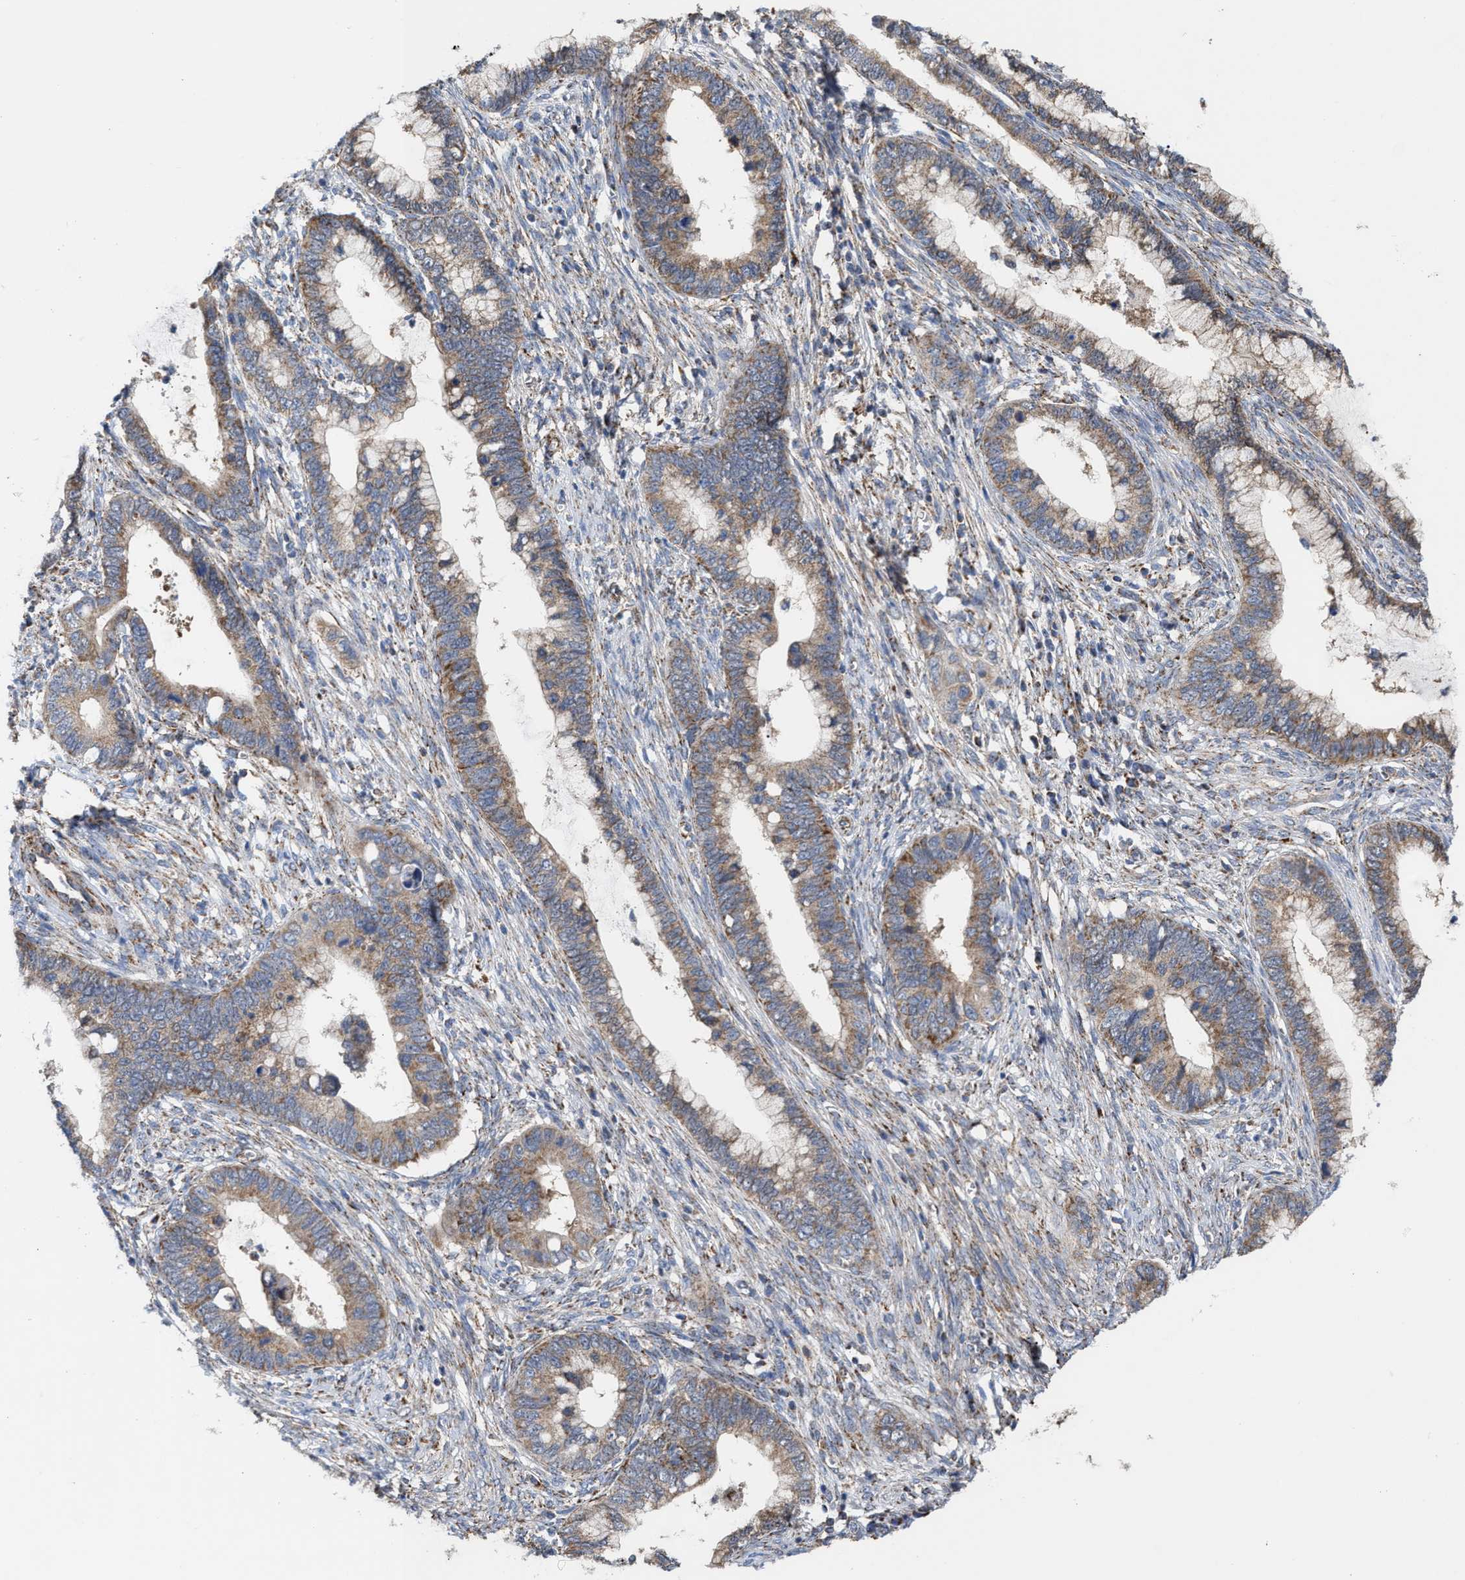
{"staining": {"intensity": "moderate", "quantity": ">75%", "location": "cytoplasmic/membranous"}, "tissue": "cervical cancer", "cell_type": "Tumor cells", "image_type": "cancer", "snomed": [{"axis": "morphology", "description": "Adenocarcinoma, NOS"}, {"axis": "topography", "description": "Cervix"}], "caption": "The image displays immunohistochemical staining of cervical cancer. There is moderate cytoplasmic/membranous positivity is identified in approximately >75% of tumor cells. Using DAB (3,3'-diaminobenzidine) (brown) and hematoxylin (blue) stains, captured at high magnification using brightfield microscopy.", "gene": "MECR", "patient": {"sex": "female", "age": 44}}